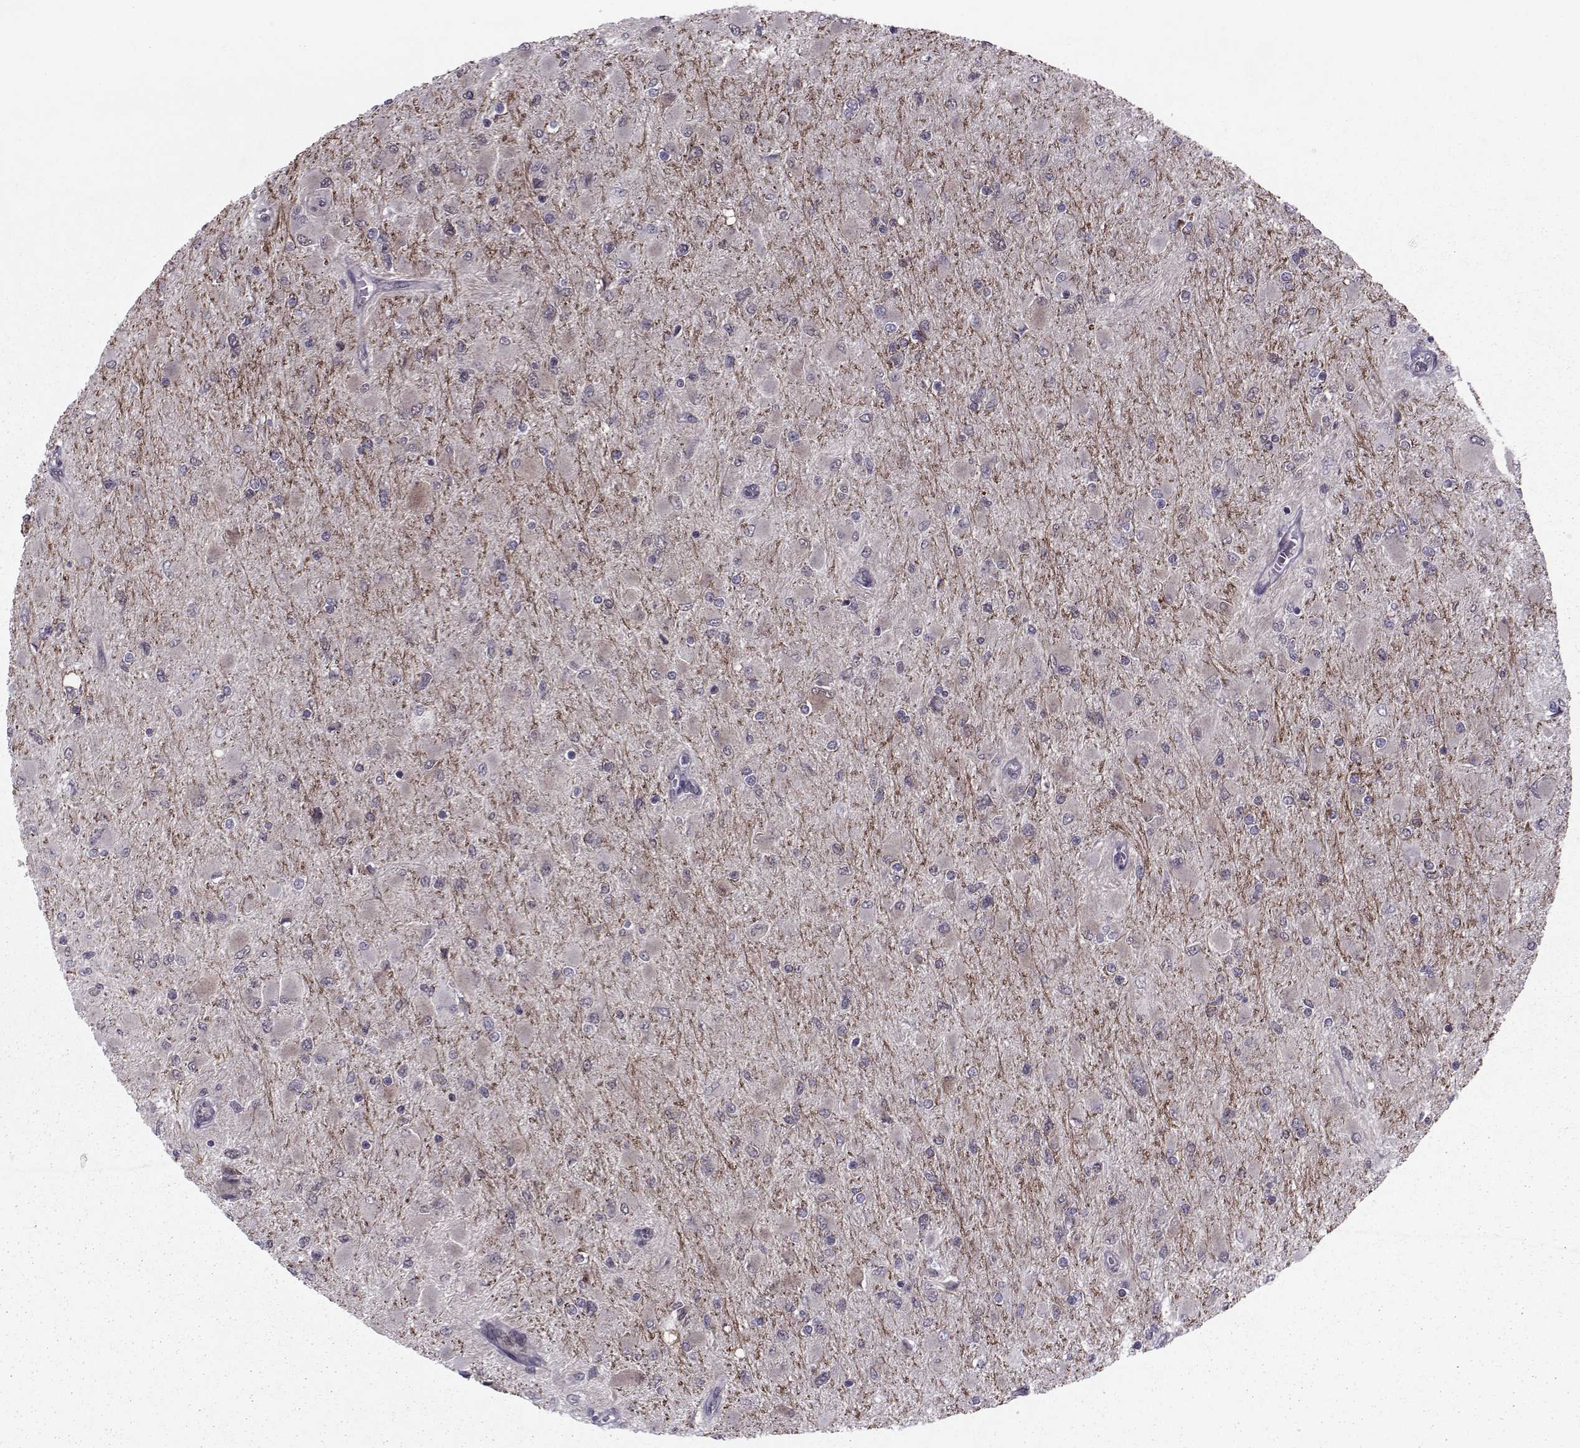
{"staining": {"intensity": "negative", "quantity": "none", "location": "none"}, "tissue": "glioma", "cell_type": "Tumor cells", "image_type": "cancer", "snomed": [{"axis": "morphology", "description": "Glioma, malignant, High grade"}, {"axis": "topography", "description": "Cerebral cortex"}], "caption": "This is a photomicrograph of immunohistochemistry staining of glioma, which shows no staining in tumor cells. (Stains: DAB (3,3'-diaminobenzidine) immunohistochemistry (IHC) with hematoxylin counter stain, Microscopy: brightfield microscopy at high magnification).", "gene": "CDK4", "patient": {"sex": "female", "age": 36}}